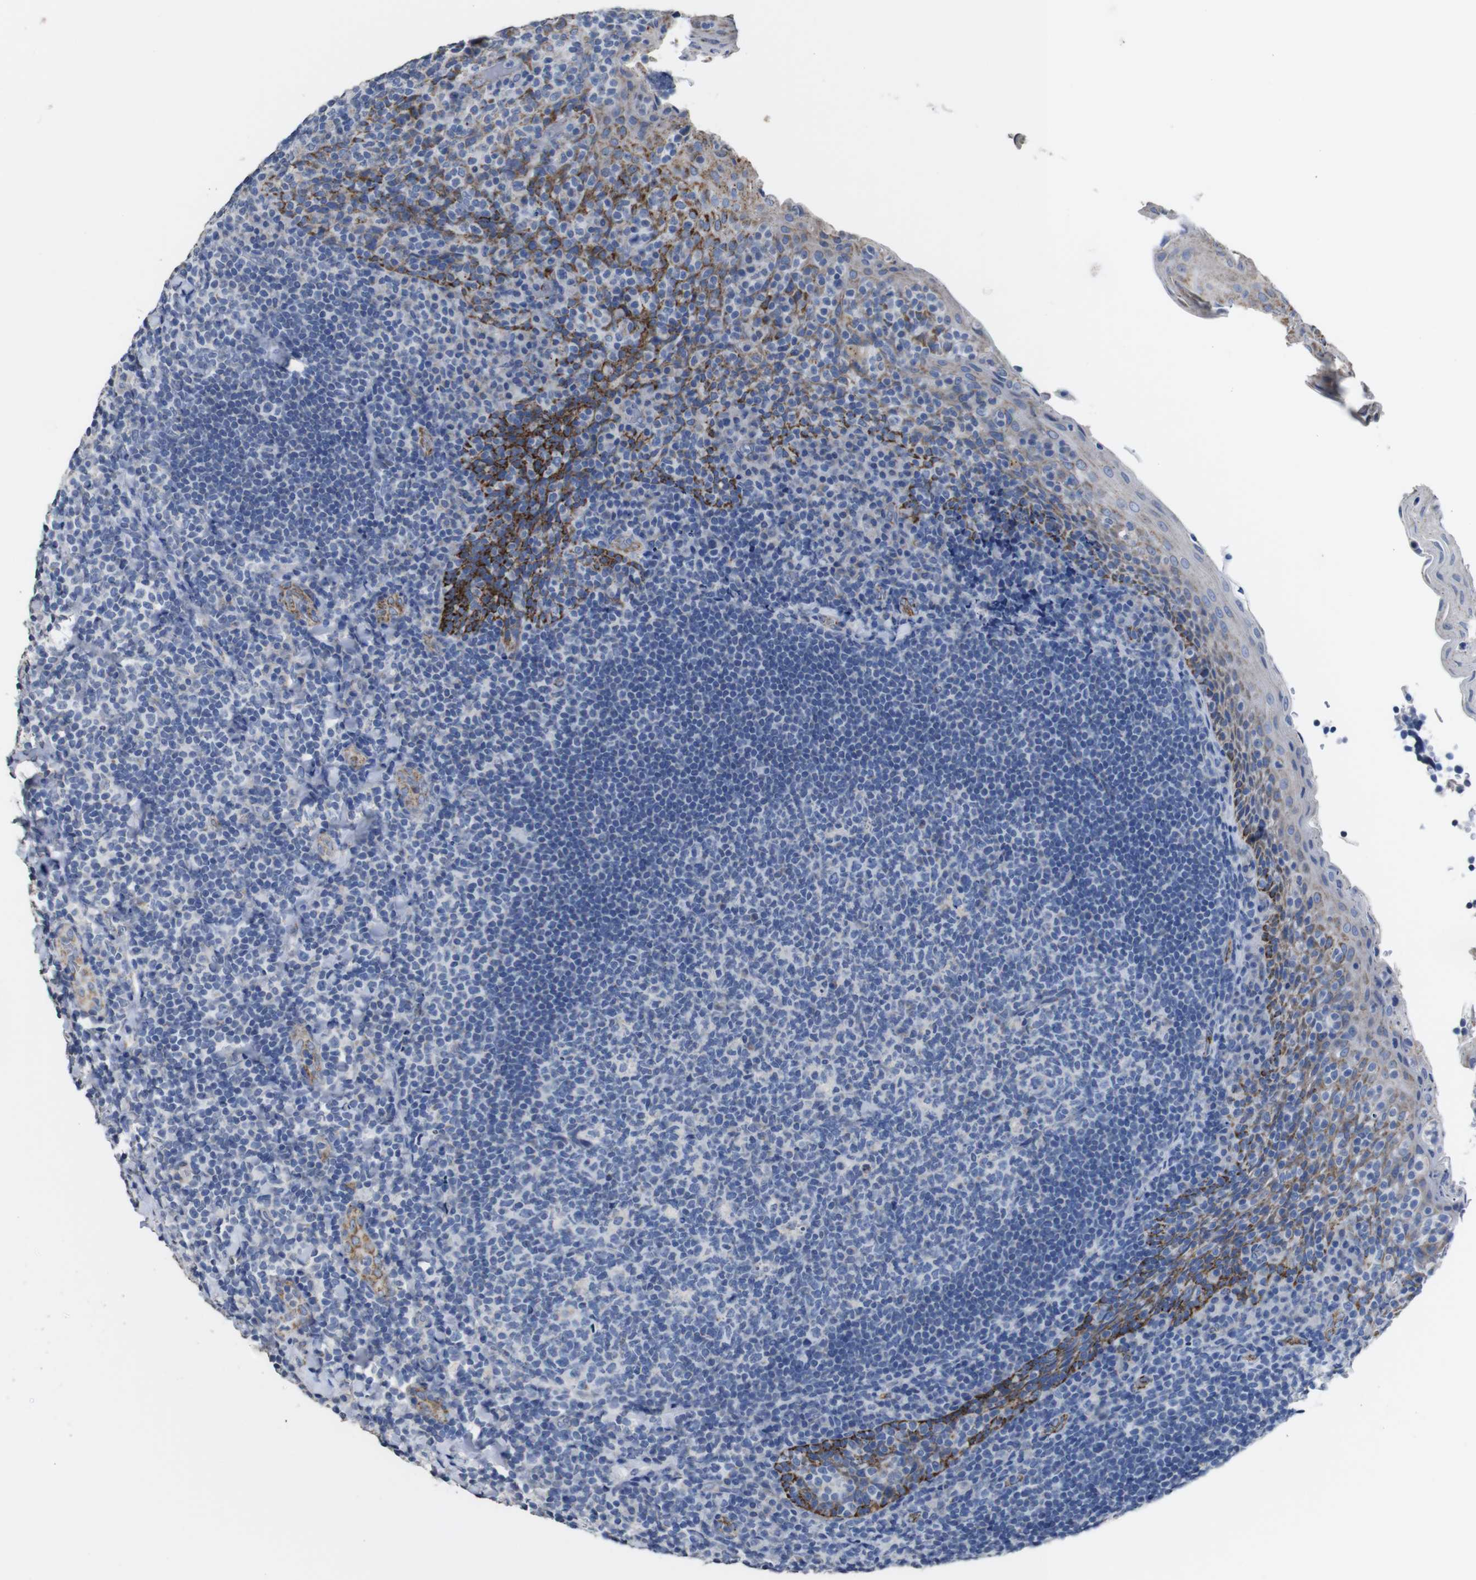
{"staining": {"intensity": "negative", "quantity": "none", "location": "none"}, "tissue": "tonsil", "cell_type": "Germinal center cells", "image_type": "normal", "snomed": [{"axis": "morphology", "description": "Normal tissue, NOS"}, {"axis": "topography", "description": "Tonsil"}], "caption": "This is an IHC image of unremarkable tonsil. There is no staining in germinal center cells.", "gene": "MAOA", "patient": {"sex": "male", "age": 17}}